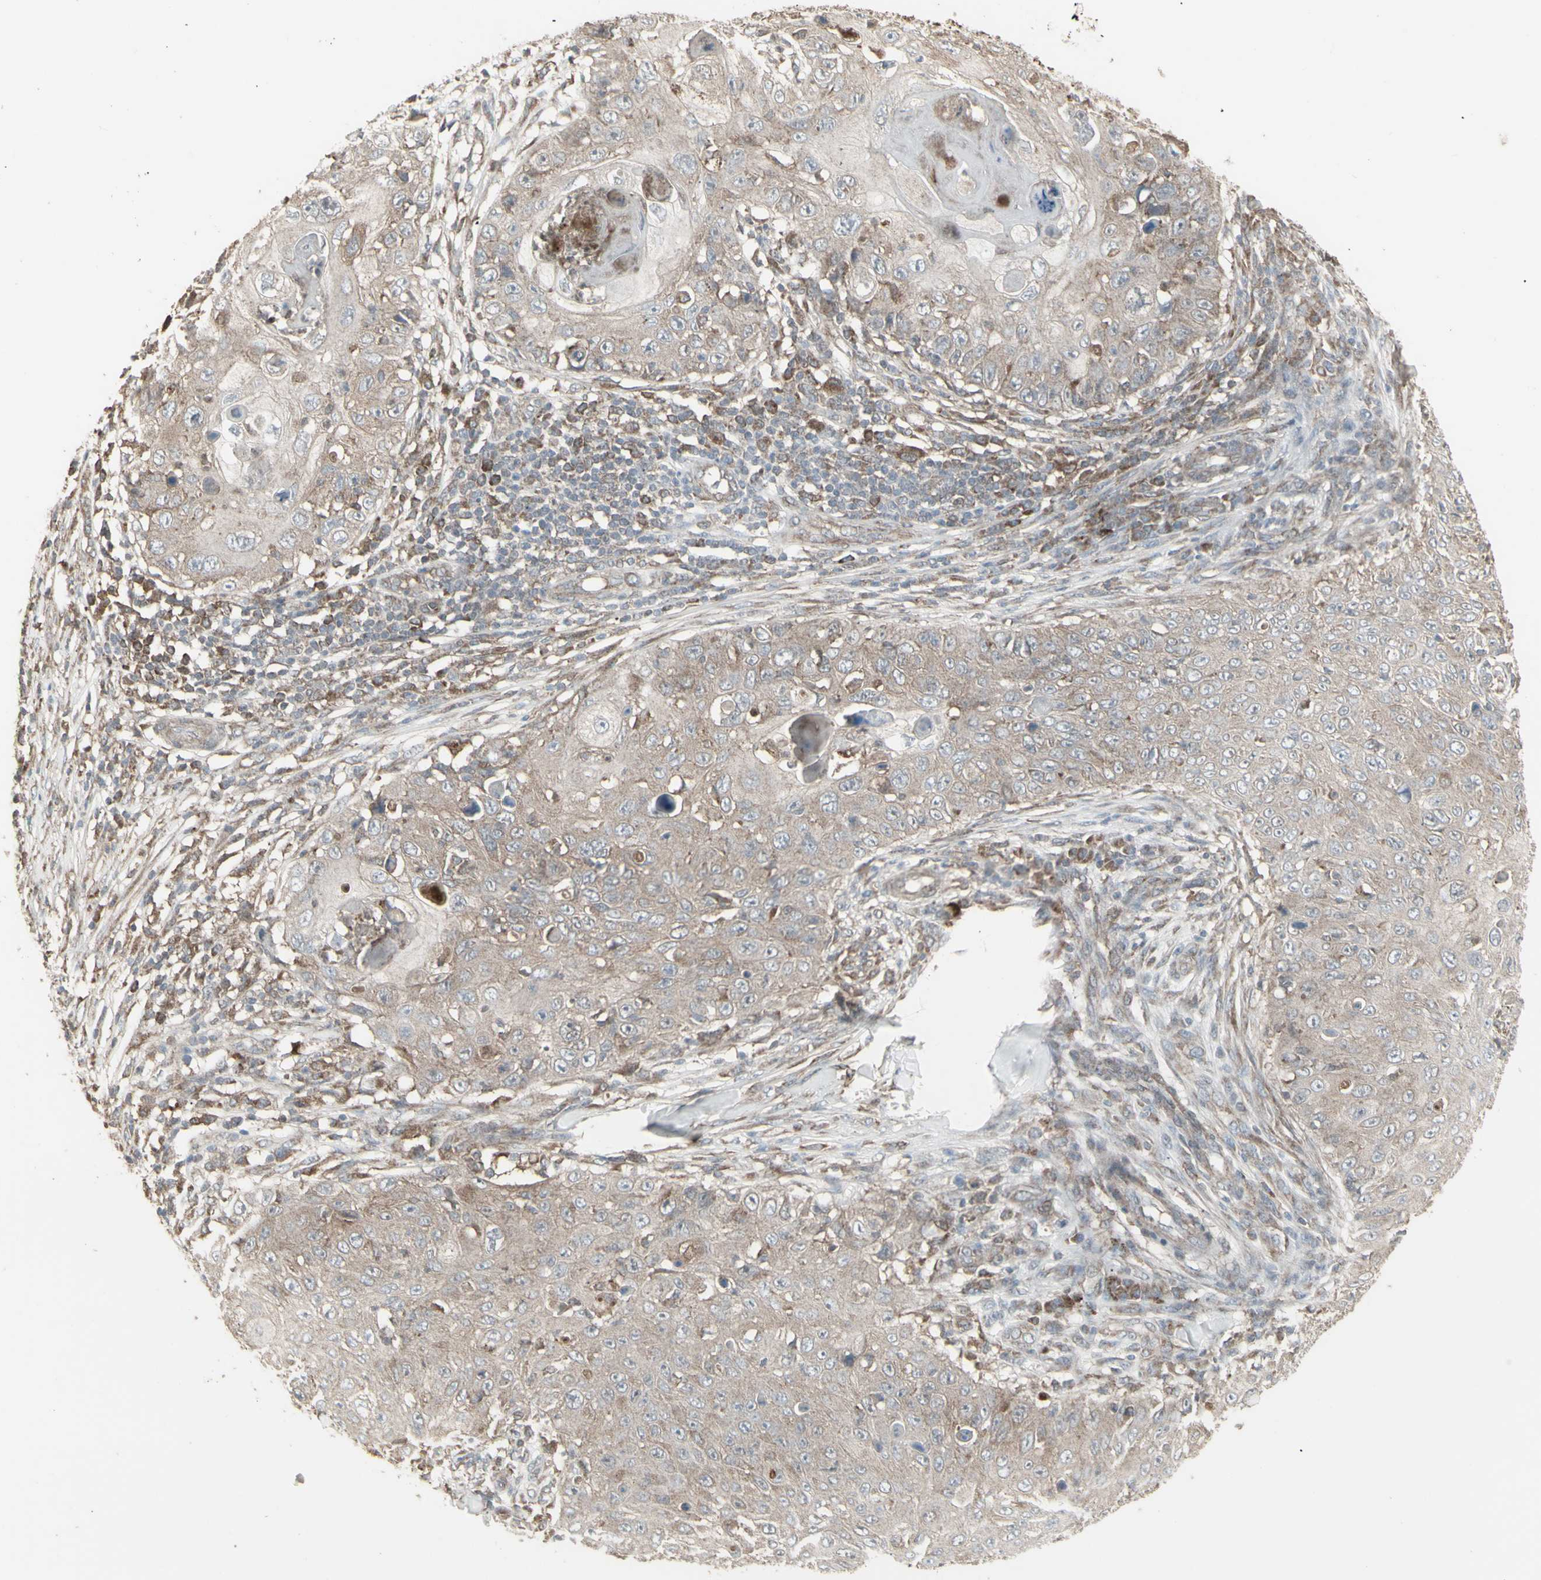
{"staining": {"intensity": "moderate", "quantity": ">75%", "location": "cytoplasmic/membranous"}, "tissue": "skin cancer", "cell_type": "Tumor cells", "image_type": "cancer", "snomed": [{"axis": "morphology", "description": "Squamous cell carcinoma, NOS"}, {"axis": "topography", "description": "Skin"}], "caption": "Protein expression analysis of skin cancer (squamous cell carcinoma) exhibits moderate cytoplasmic/membranous positivity in approximately >75% of tumor cells.", "gene": "RNASEL", "patient": {"sex": "male", "age": 86}}